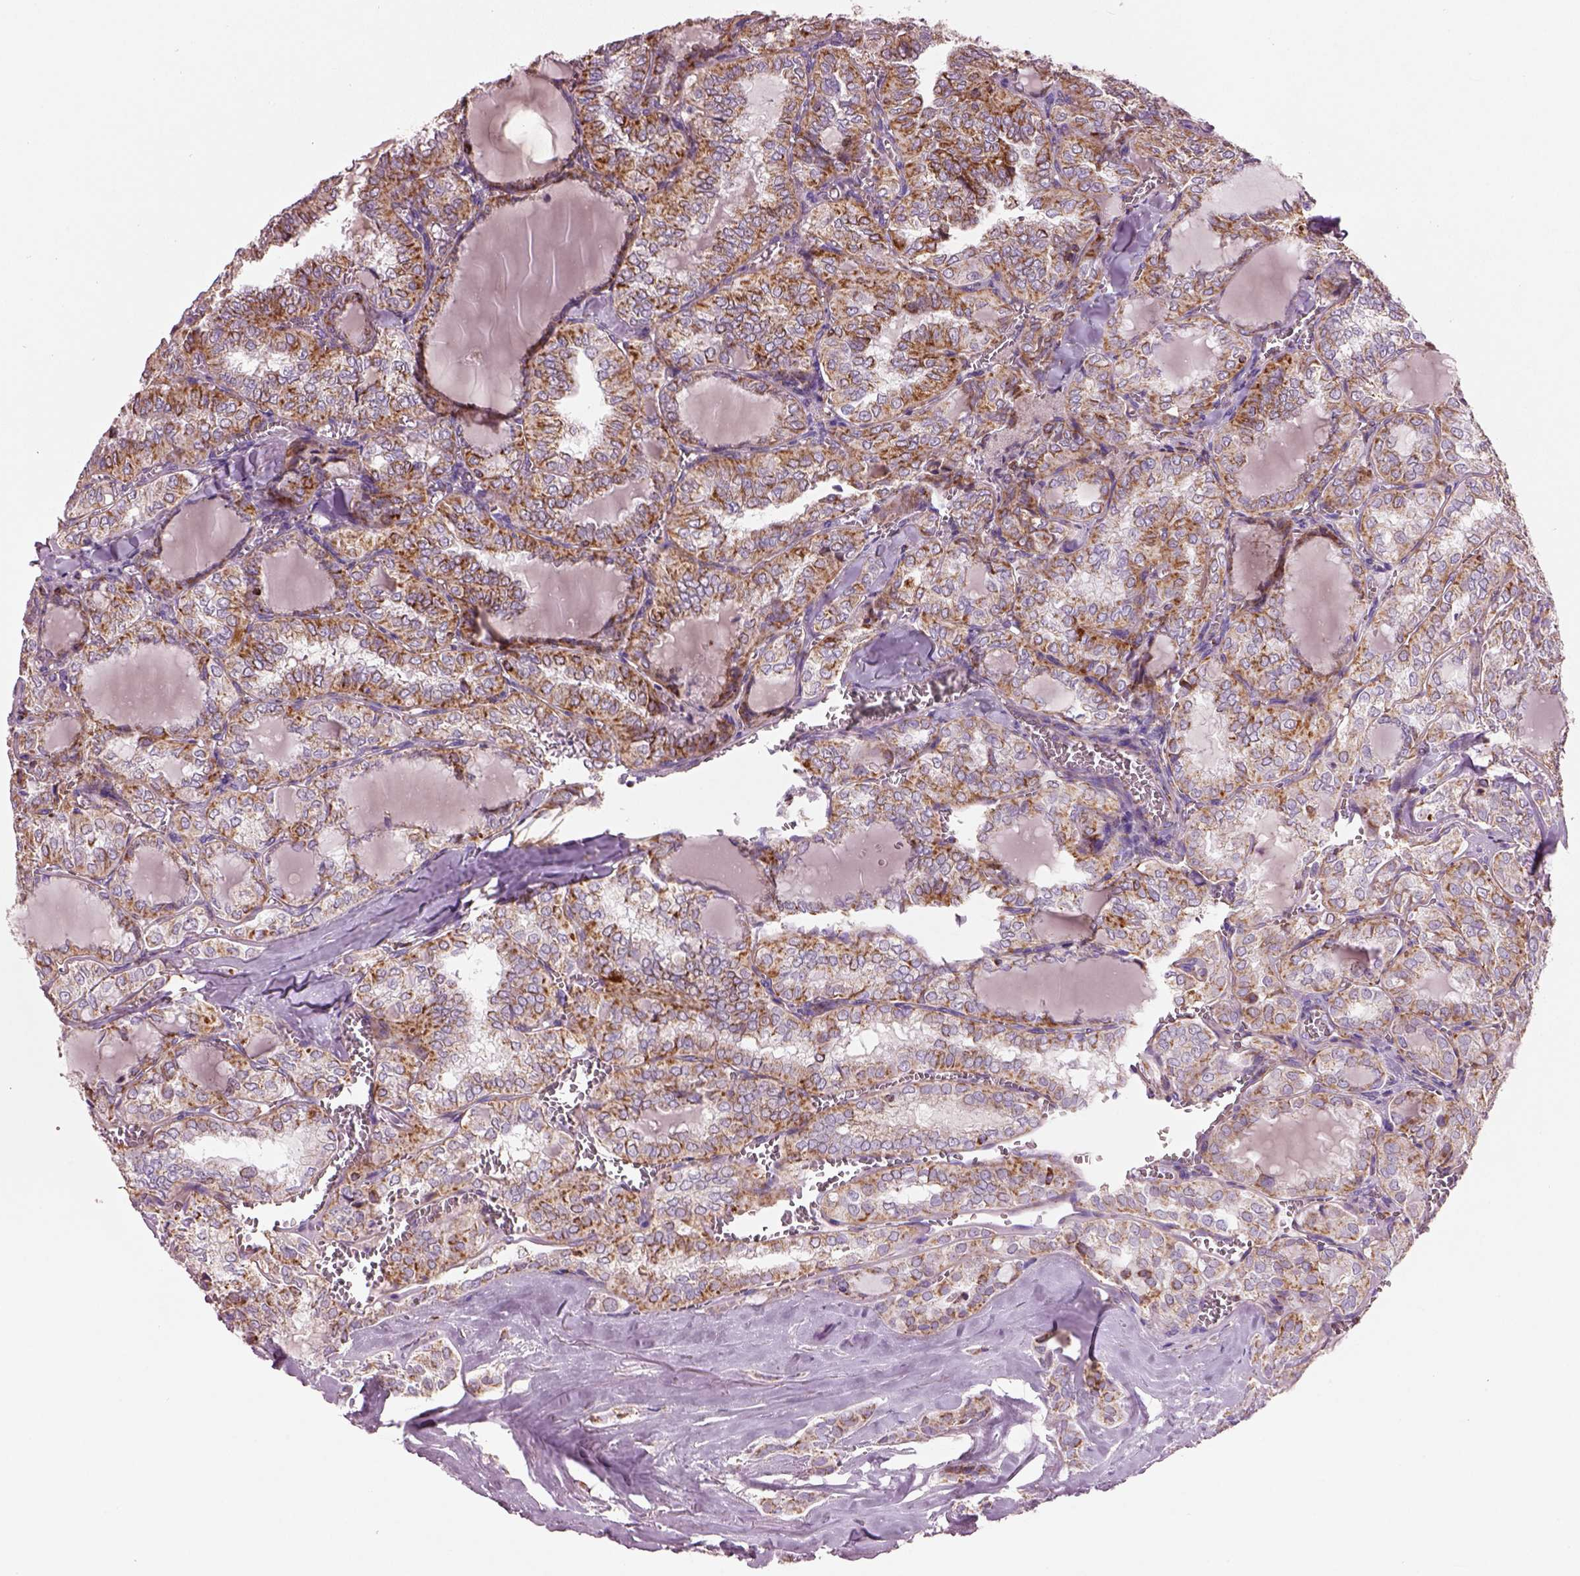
{"staining": {"intensity": "moderate", "quantity": ">75%", "location": "cytoplasmic/membranous"}, "tissue": "thyroid cancer", "cell_type": "Tumor cells", "image_type": "cancer", "snomed": [{"axis": "morphology", "description": "Papillary adenocarcinoma, NOS"}, {"axis": "topography", "description": "Thyroid gland"}], "caption": "Immunohistochemistry (IHC) (DAB) staining of human thyroid cancer (papillary adenocarcinoma) shows moderate cytoplasmic/membranous protein expression in approximately >75% of tumor cells.", "gene": "SLC25A24", "patient": {"sex": "female", "age": 41}}